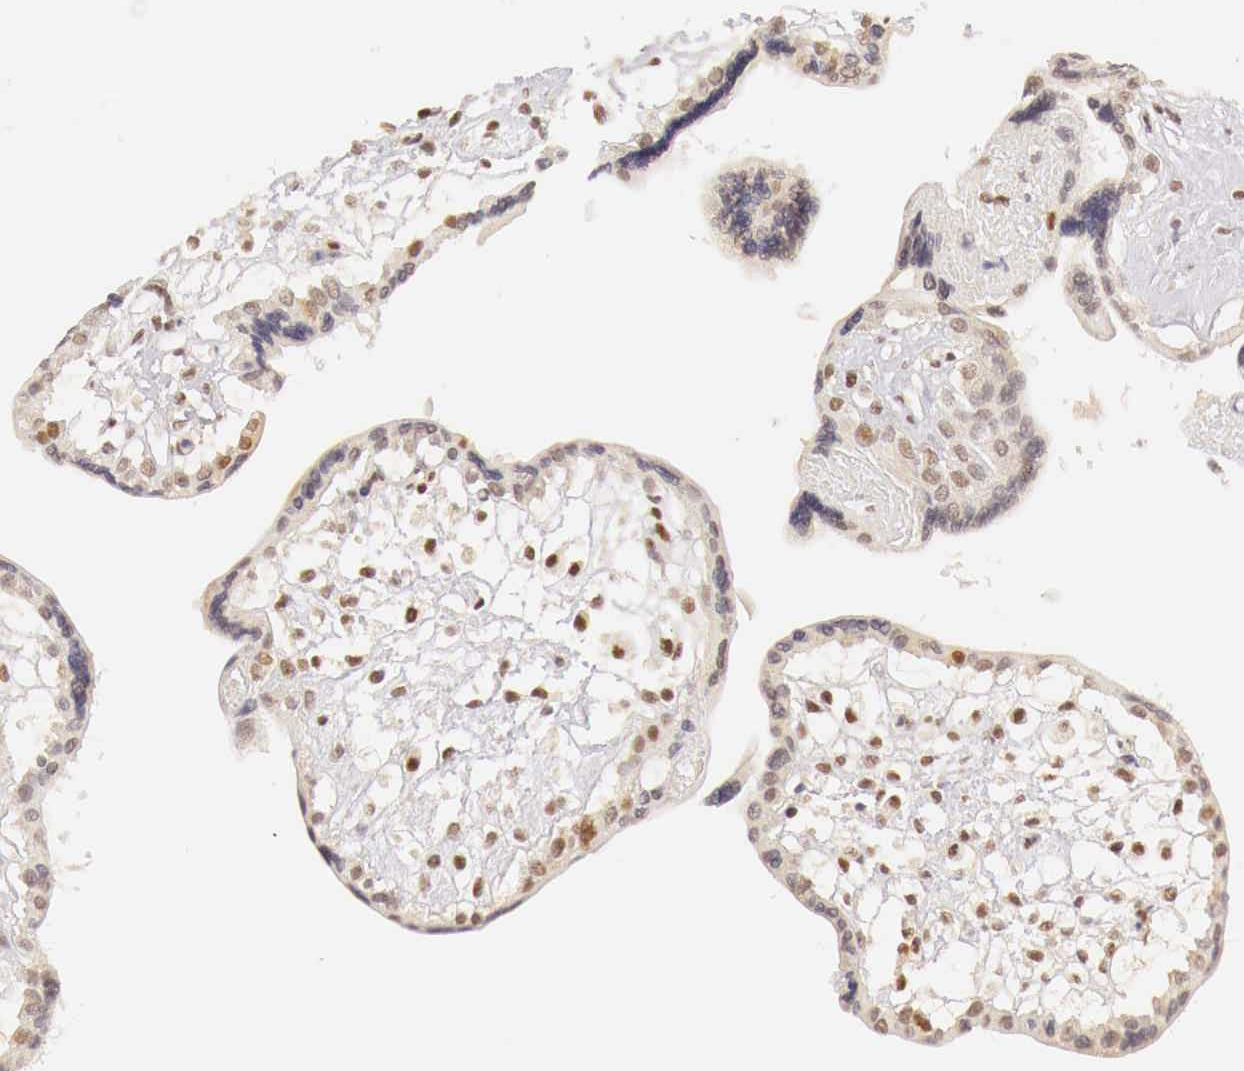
{"staining": {"intensity": "weak", "quantity": "25%-75%", "location": "nuclear"}, "tissue": "placenta", "cell_type": "Trophoblastic cells", "image_type": "normal", "snomed": [{"axis": "morphology", "description": "Normal tissue, NOS"}, {"axis": "topography", "description": "Placenta"}], "caption": "A photomicrograph showing weak nuclear expression in approximately 25%-75% of trophoblastic cells in benign placenta, as visualized by brown immunohistochemical staining.", "gene": "GPKOW", "patient": {"sex": "female", "age": 31}}